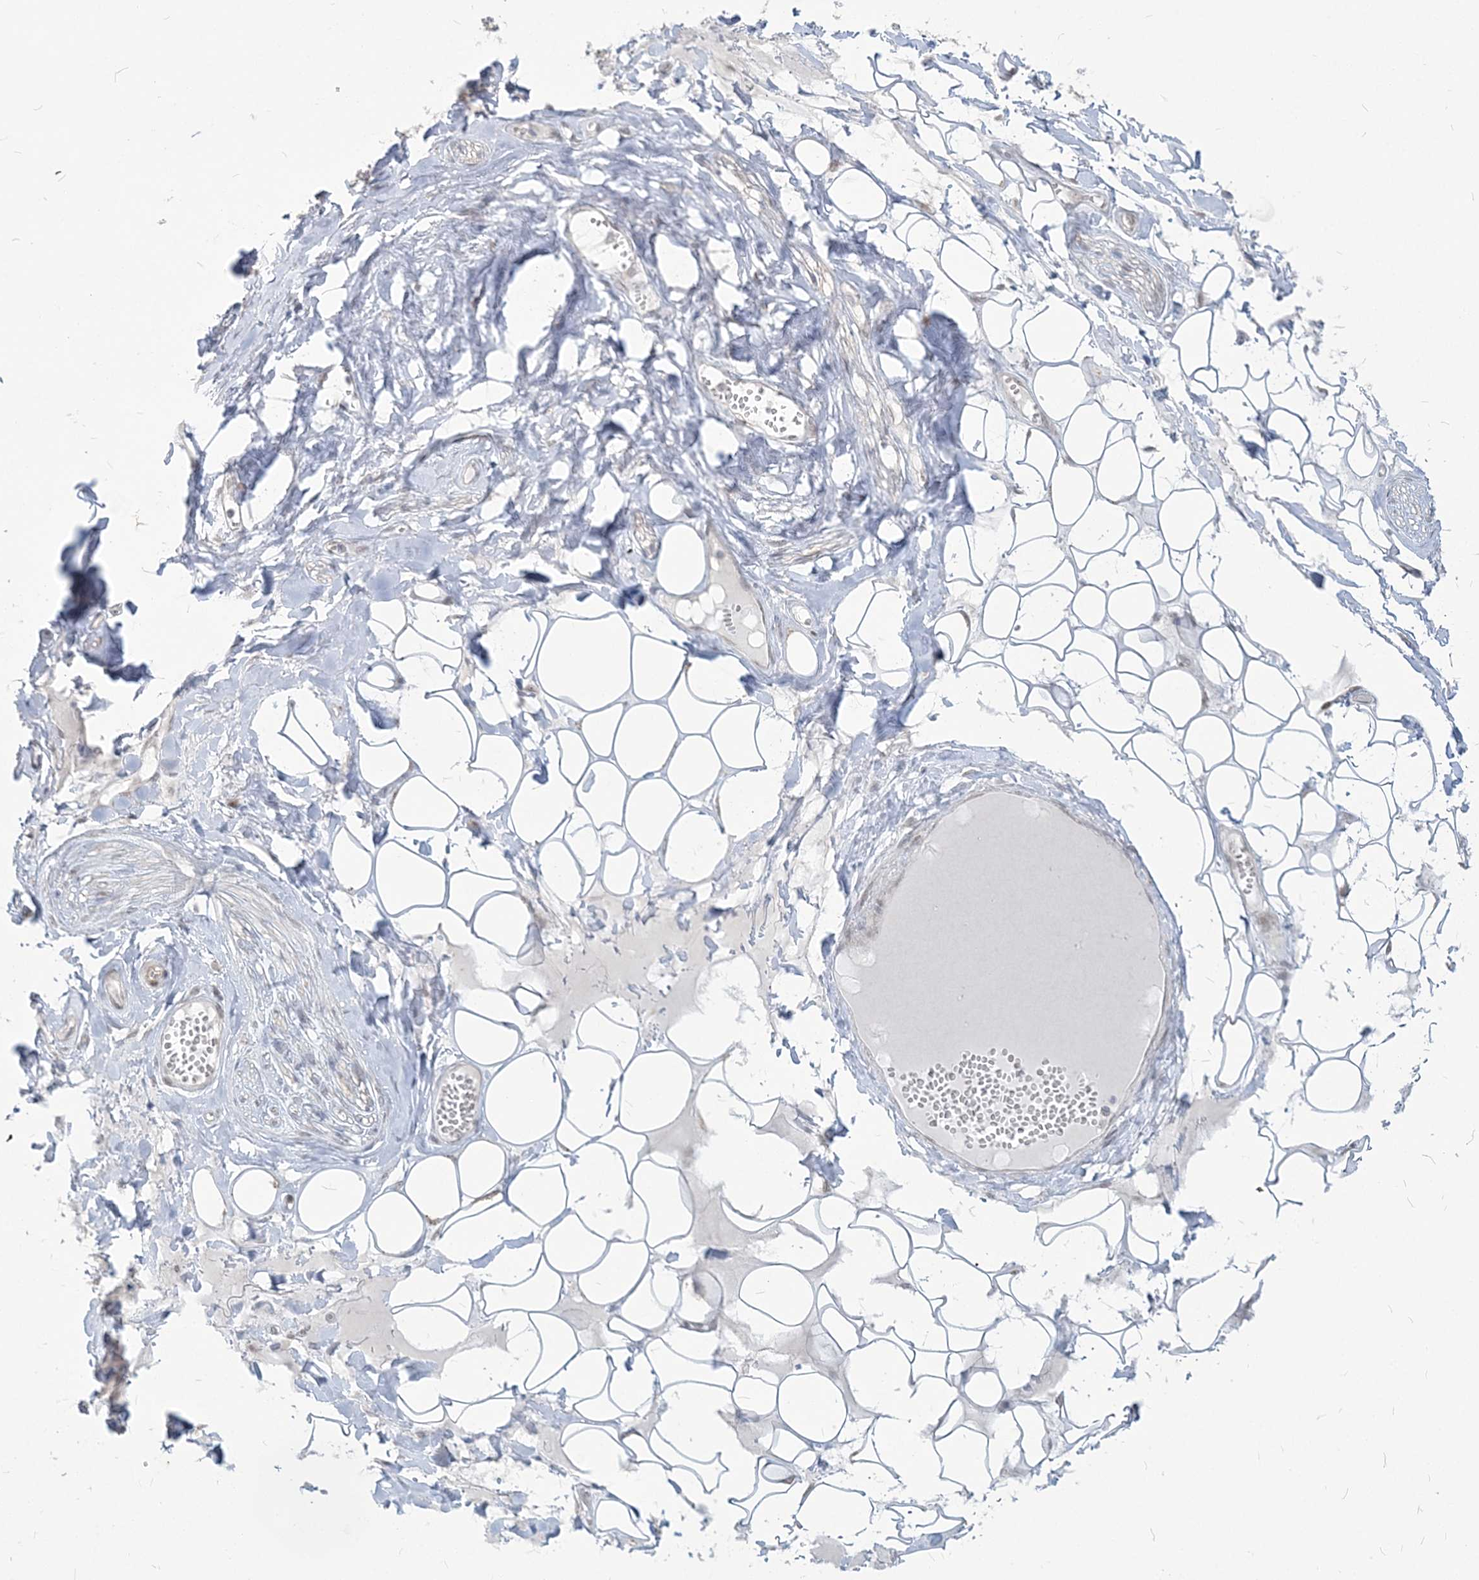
{"staining": {"intensity": "negative", "quantity": "none", "location": "none"}, "tissue": "adipose tissue", "cell_type": "Adipocytes", "image_type": "normal", "snomed": [{"axis": "morphology", "description": "Normal tissue, NOS"}, {"axis": "morphology", "description": "Inflammation, NOS"}, {"axis": "topography", "description": "Salivary gland"}, {"axis": "topography", "description": "Peripheral nerve tissue"}], "caption": "Immunohistochemical staining of unremarkable adipose tissue displays no significant staining in adipocytes.", "gene": "SDAD1", "patient": {"sex": "female", "age": 75}}